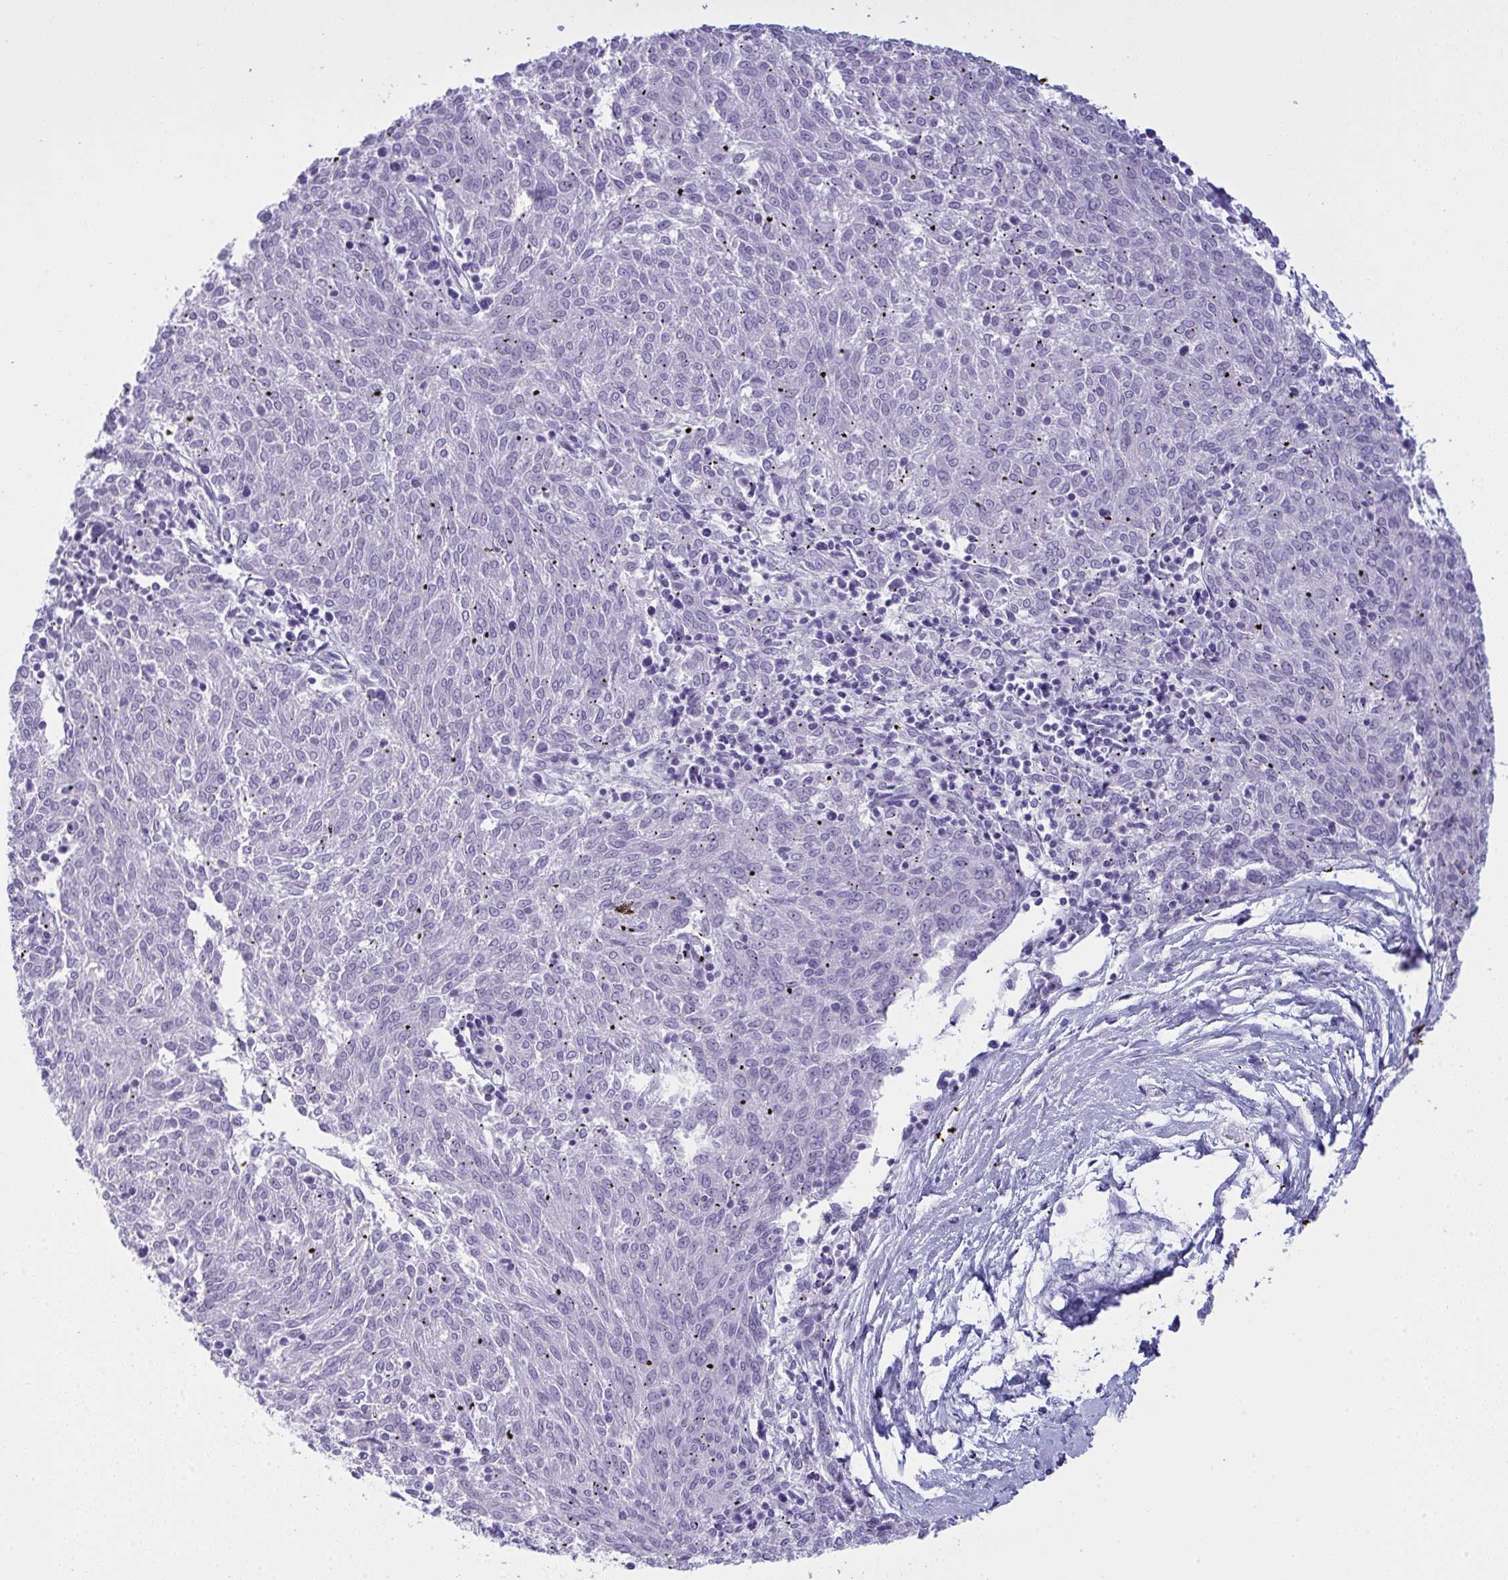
{"staining": {"intensity": "negative", "quantity": "none", "location": "none"}, "tissue": "melanoma", "cell_type": "Tumor cells", "image_type": "cancer", "snomed": [{"axis": "morphology", "description": "Malignant melanoma, NOS"}, {"axis": "topography", "description": "Skin"}], "caption": "IHC of melanoma exhibits no positivity in tumor cells. Brightfield microscopy of immunohistochemistry (IHC) stained with DAB (3,3'-diaminobenzidine) (brown) and hematoxylin (blue), captured at high magnification.", "gene": "SLC35B1", "patient": {"sex": "female", "age": 72}}